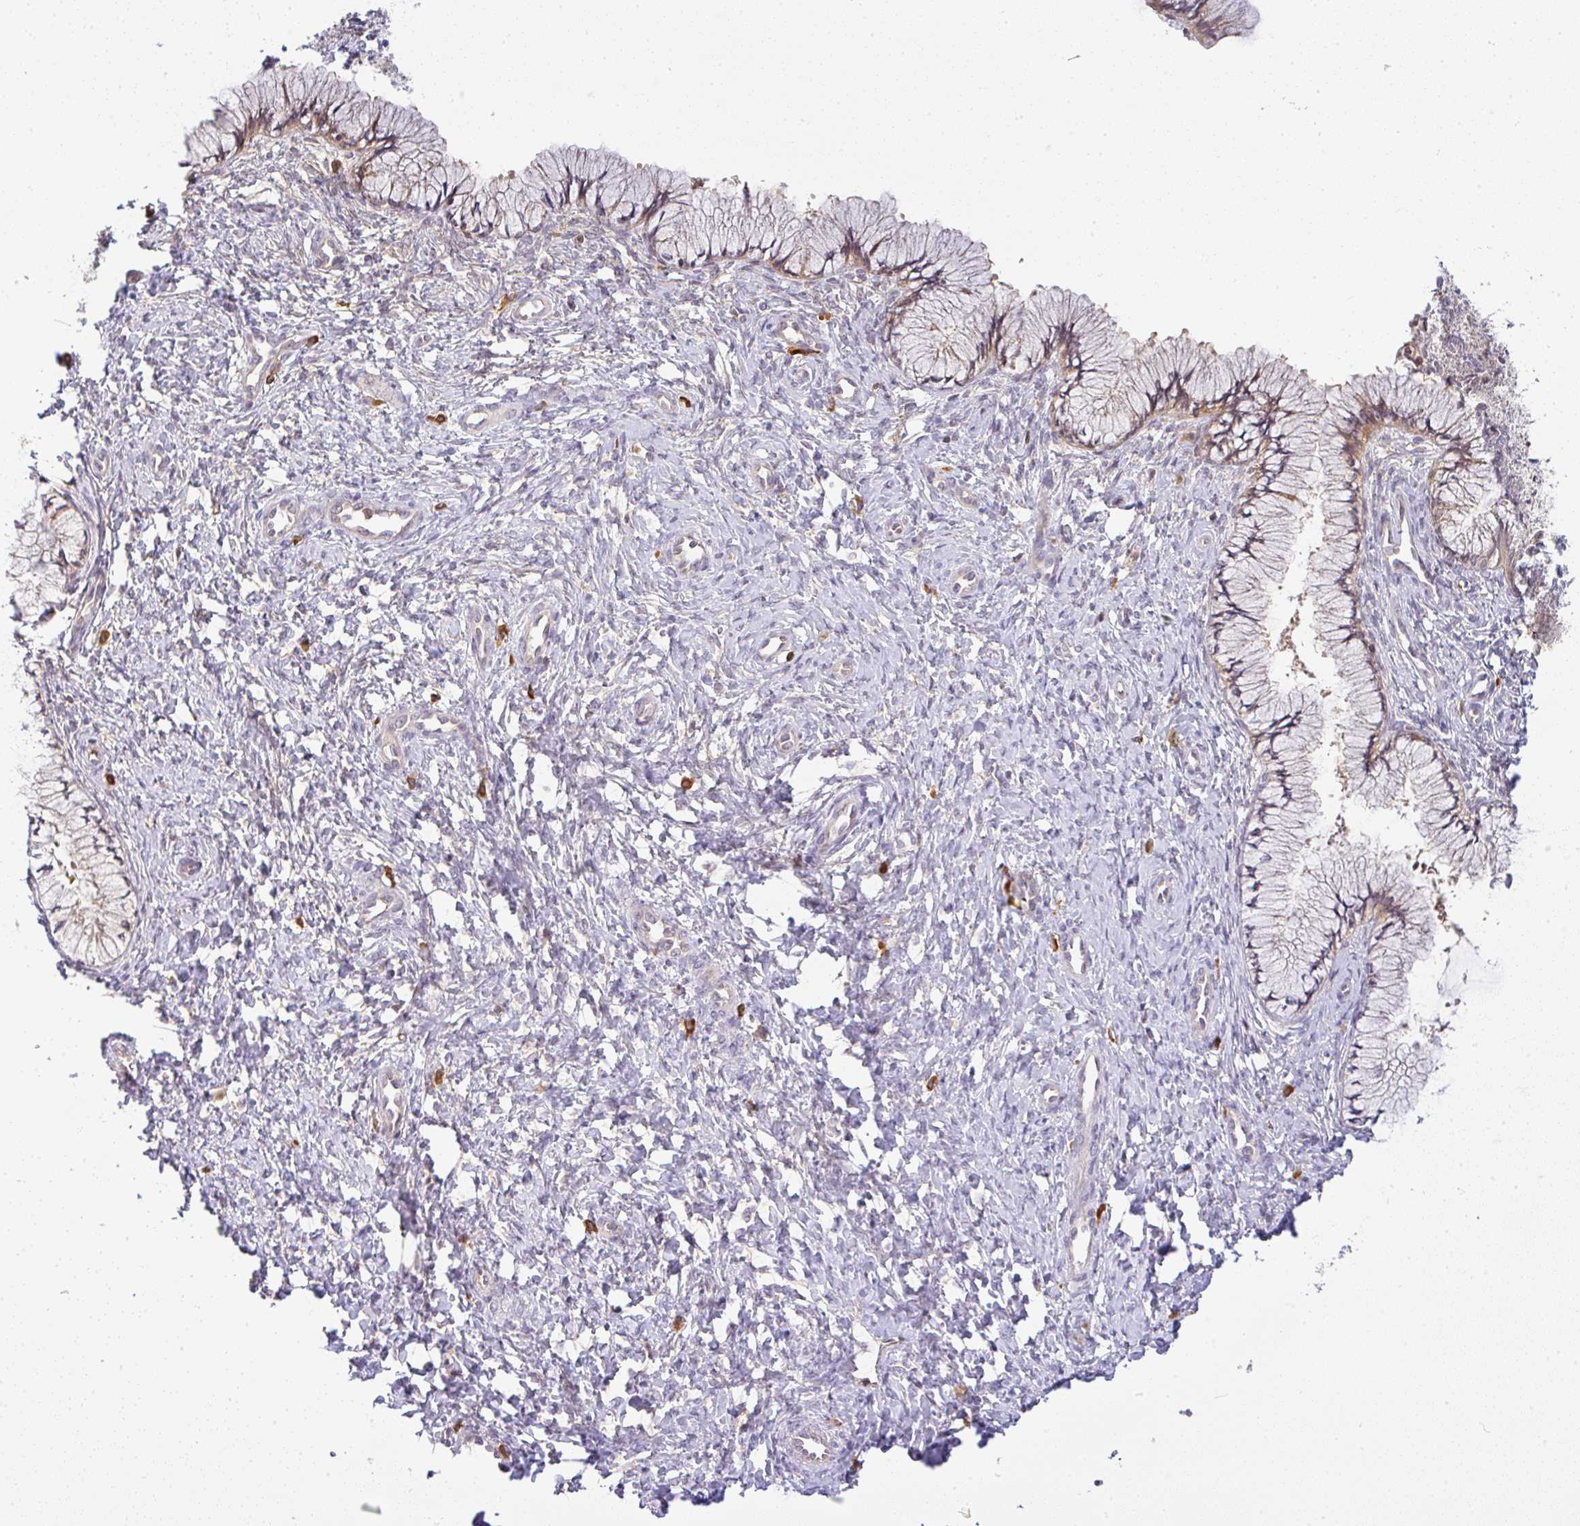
{"staining": {"intensity": "moderate", "quantity": "25%-75%", "location": "cytoplasmic/membranous,nuclear"}, "tissue": "cervix", "cell_type": "Glandular cells", "image_type": "normal", "snomed": [{"axis": "morphology", "description": "Normal tissue, NOS"}, {"axis": "topography", "description": "Cervix"}], "caption": "Immunohistochemistry (IHC) histopathology image of benign human cervix stained for a protein (brown), which reveals medium levels of moderate cytoplasmic/membranous,nuclear staining in about 25%-75% of glandular cells.", "gene": "FAM153A", "patient": {"sex": "female", "age": 37}}